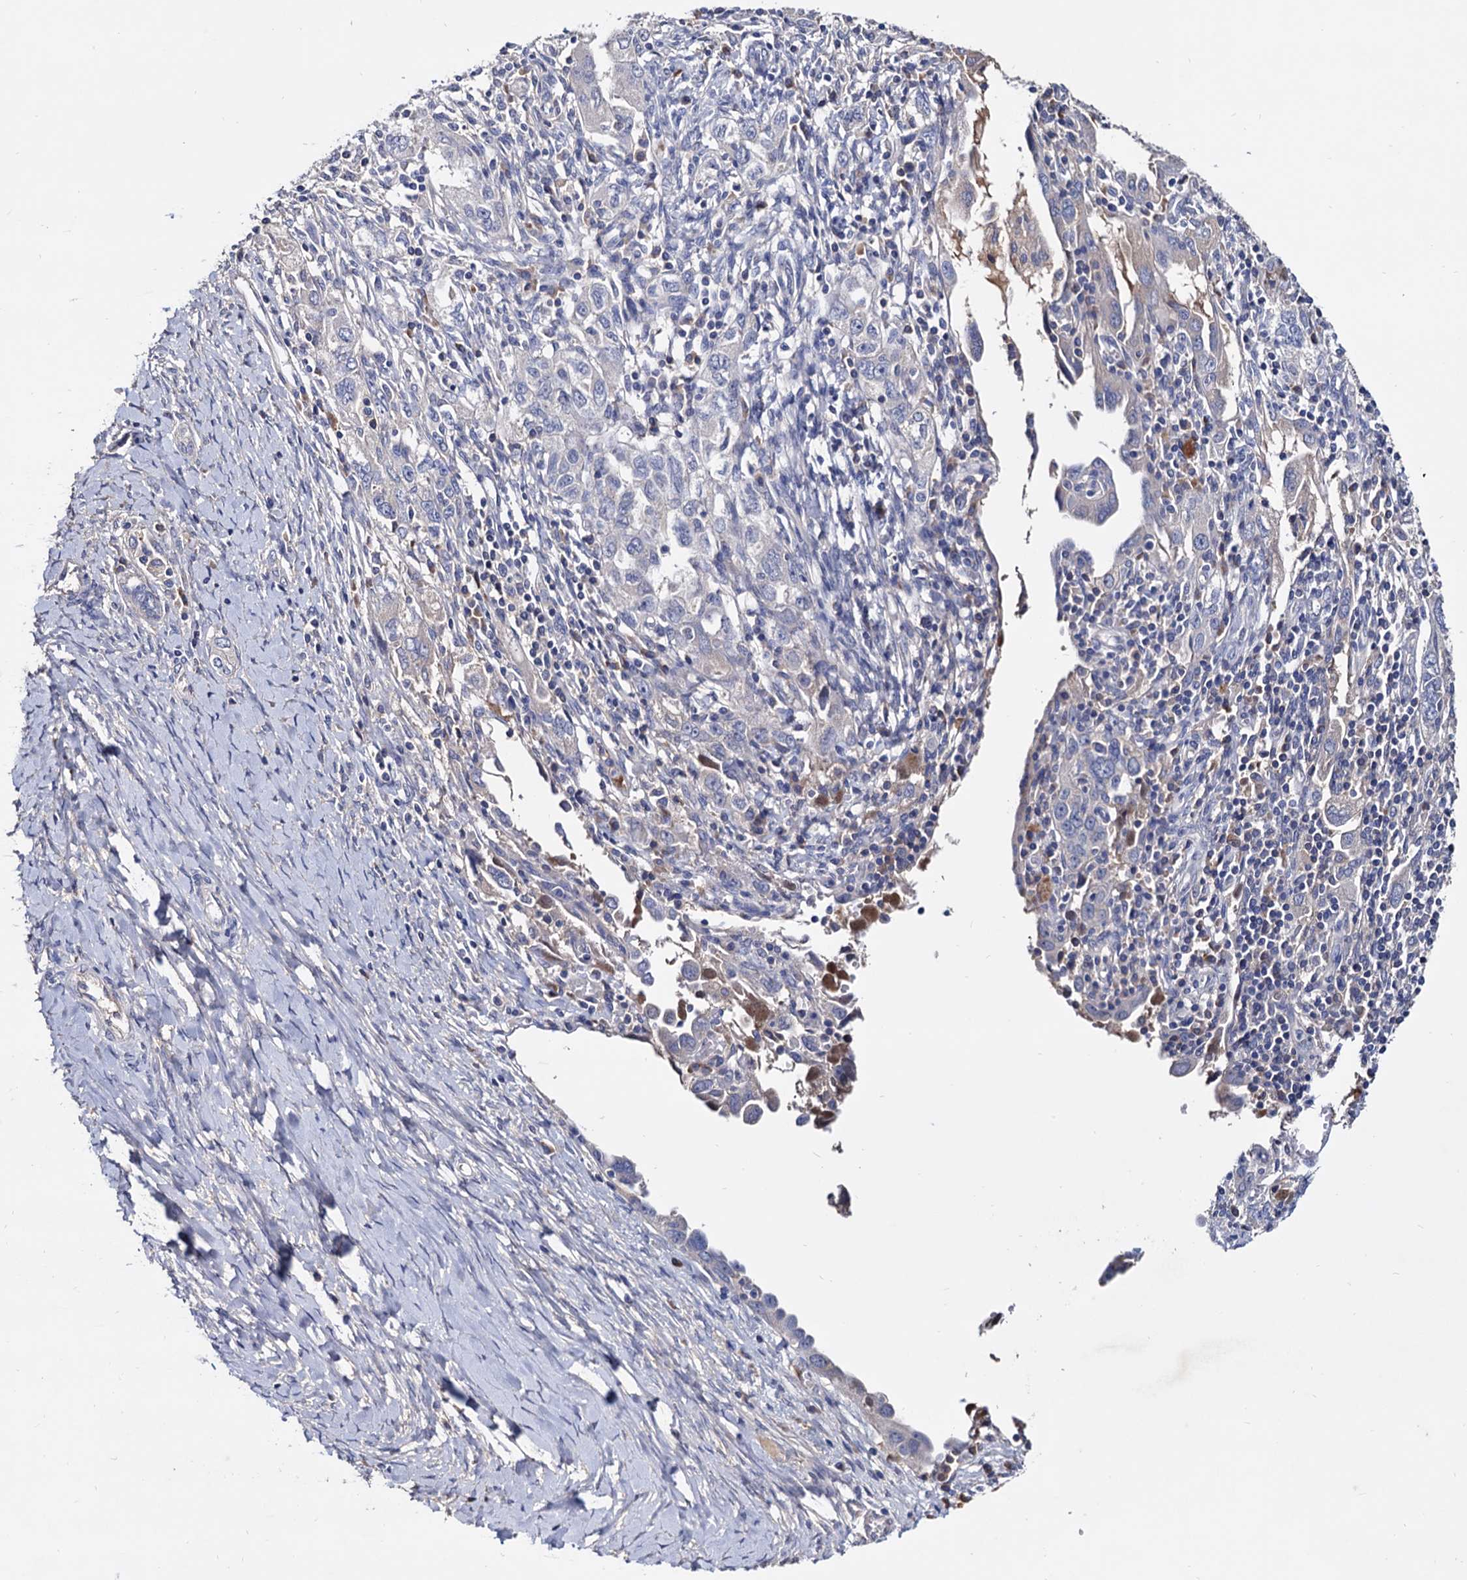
{"staining": {"intensity": "negative", "quantity": "none", "location": "none"}, "tissue": "ovarian cancer", "cell_type": "Tumor cells", "image_type": "cancer", "snomed": [{"axis": "morphology", "description": "Carcinoma, NOS"}, {"axis": "morphology", "description": "Cystadenocarcinoma, serous, NOS"}, {"axis": "topography", "description": "Ovary"}], "caption": "Tumor cells show no significant protein expression in ovarian cancer.", "gene": "NPAS4", "patient": {"sex": "female", "age": 69}}